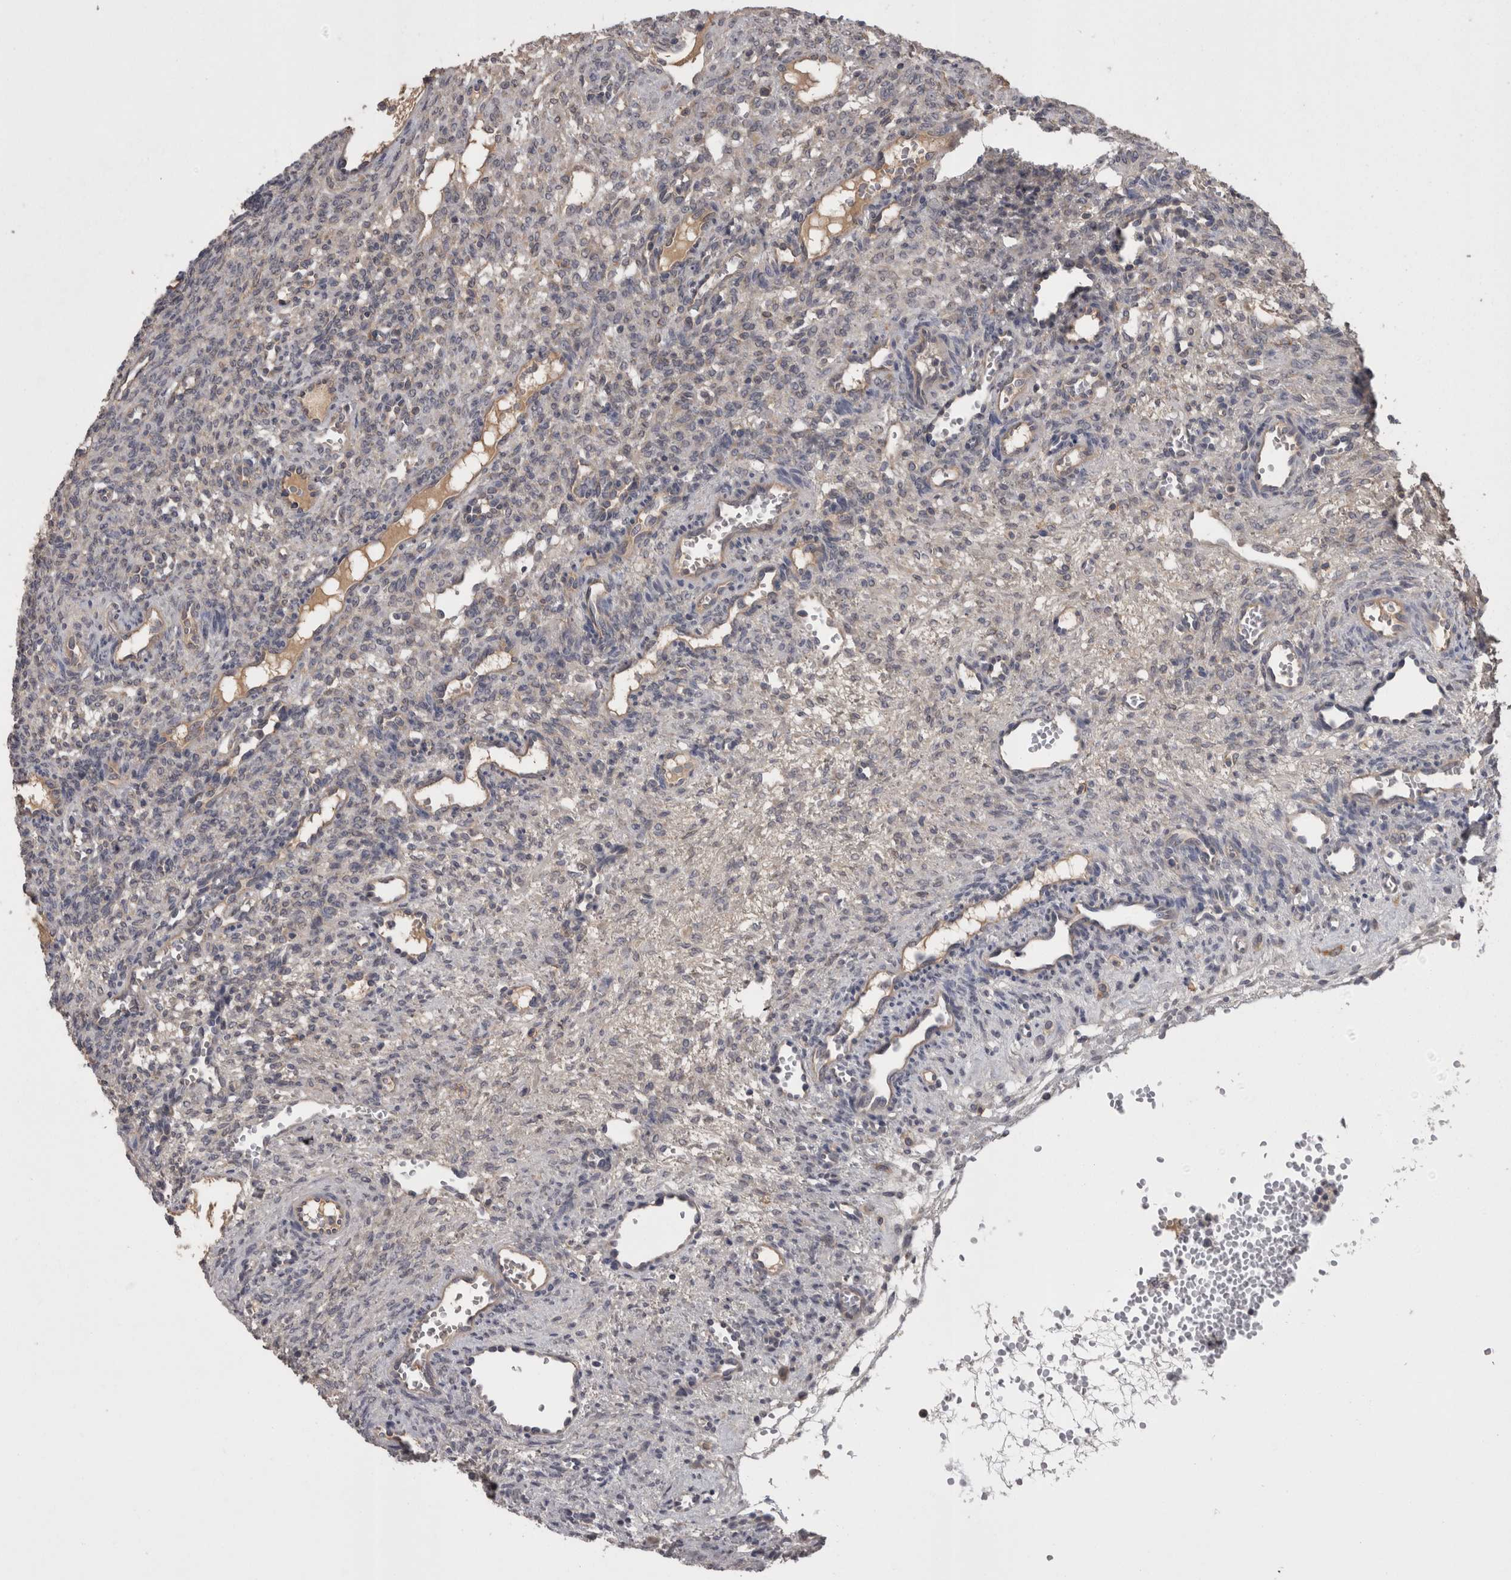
{"staining": {"intensity": "negative", "quantity": "none", "location": "none"}, "tissue": "ovary", "cell_type": "Ovarian stroma cells", "image_type": "normal", "snomed": [{"axis": "morphology", "description": "Normal tissue, NOS"}, {"axis": "topography", "description": "Ovary"}], "caption": "Normal ovary was stained to show a protein in brown. There is no significant staining in ovarian stroma cells.", "gene": "PON3", "patient": {"sex": "female", "age": 34}}